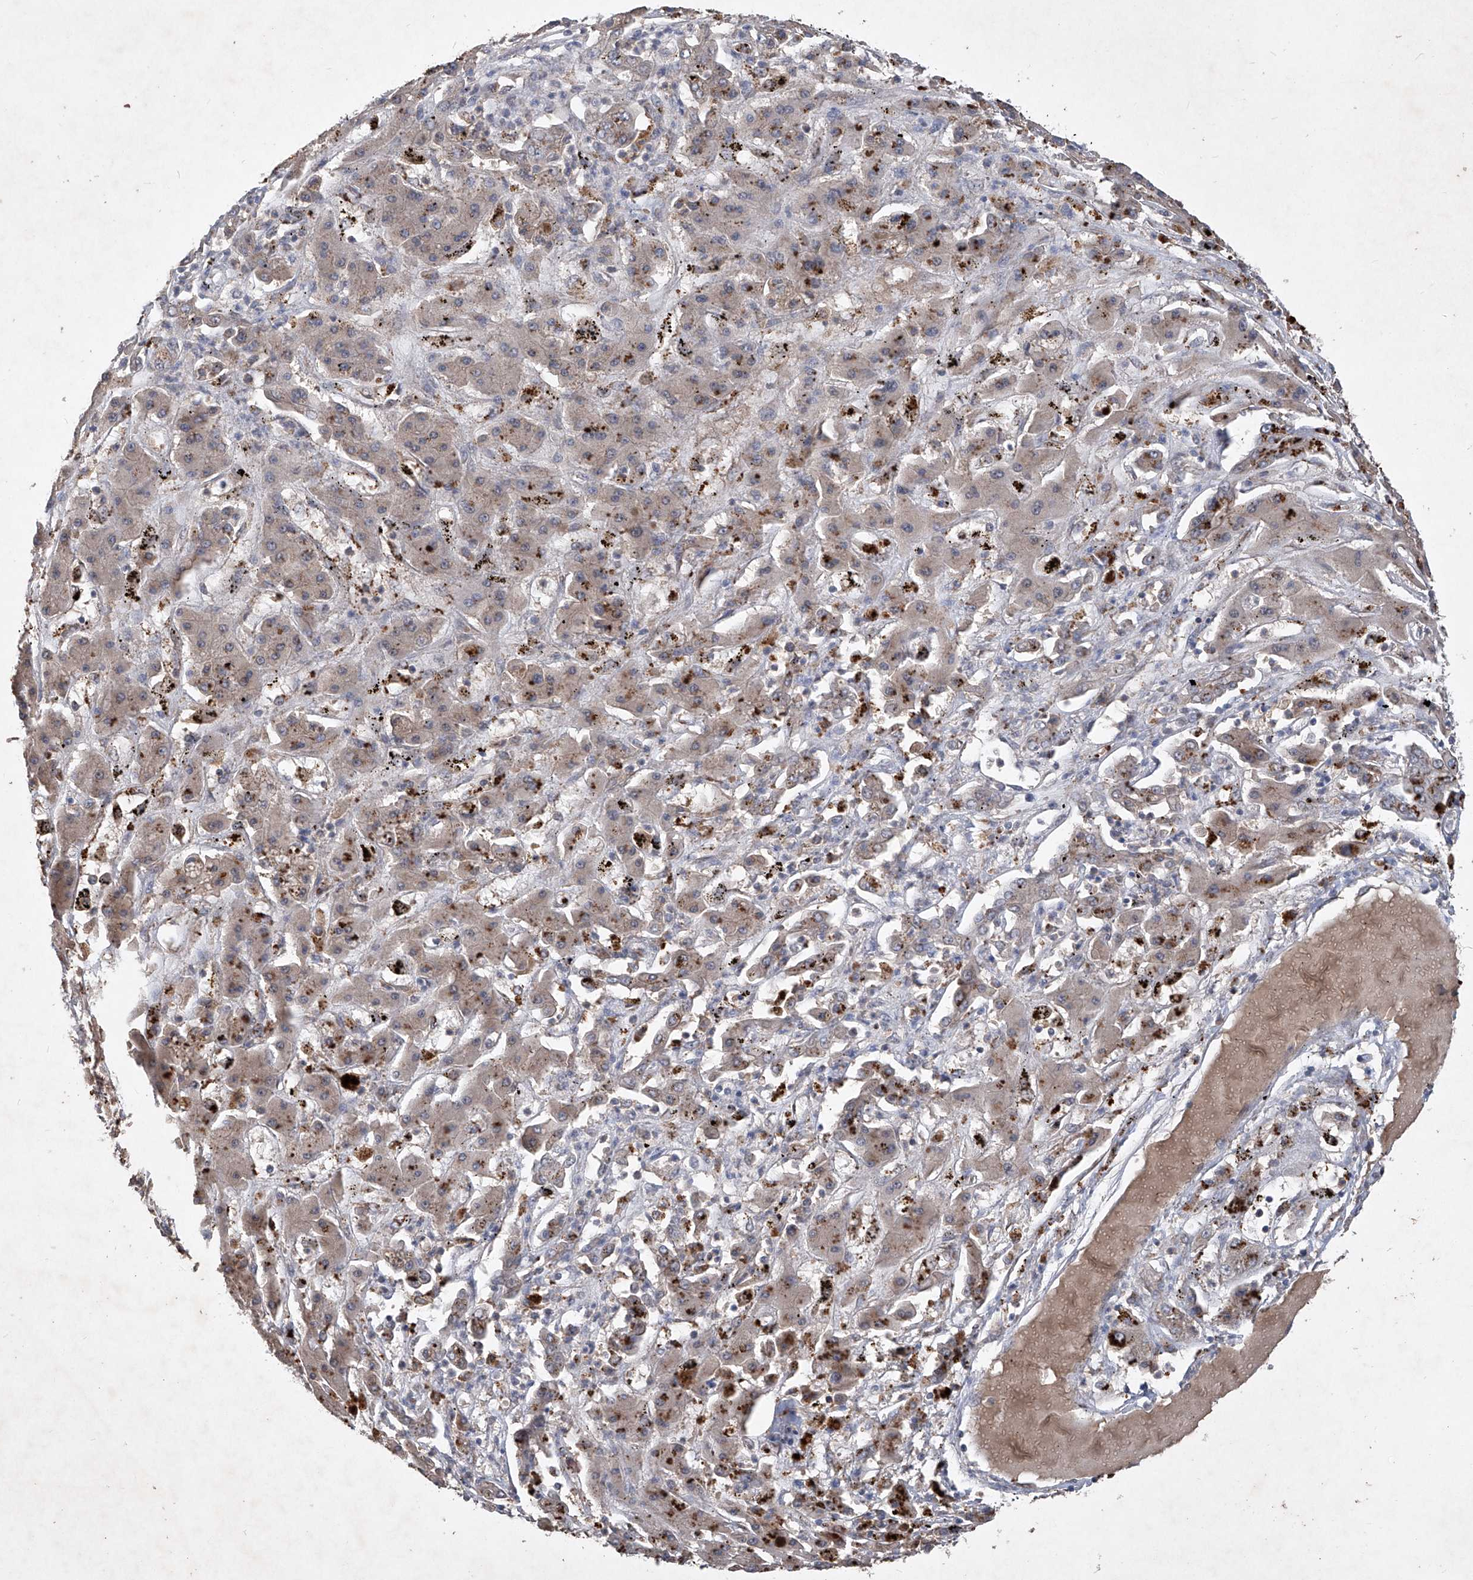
{"staining": {"intensity": "moderate", "quantity": "25%-75%", "location": "cytoplasmic/membranous"}, "tissue": "liver cancer", "cell_type": "Tumor cells", "image_type": "cancer", "snomed": [{"axis": "morphology", "description": "Cholangiocarcinoma"}, {"axis": "topography", "description": "Liver"}], "caption": "Immunohistochemistry (IHC) of human liver cancer reveals medium levels of moderate cytoplasmic/membranous positivity in approximately 25%-75% of tumor cells.", "gene": "PCSK5", "patient": {"sex": "male", "age": 67}}